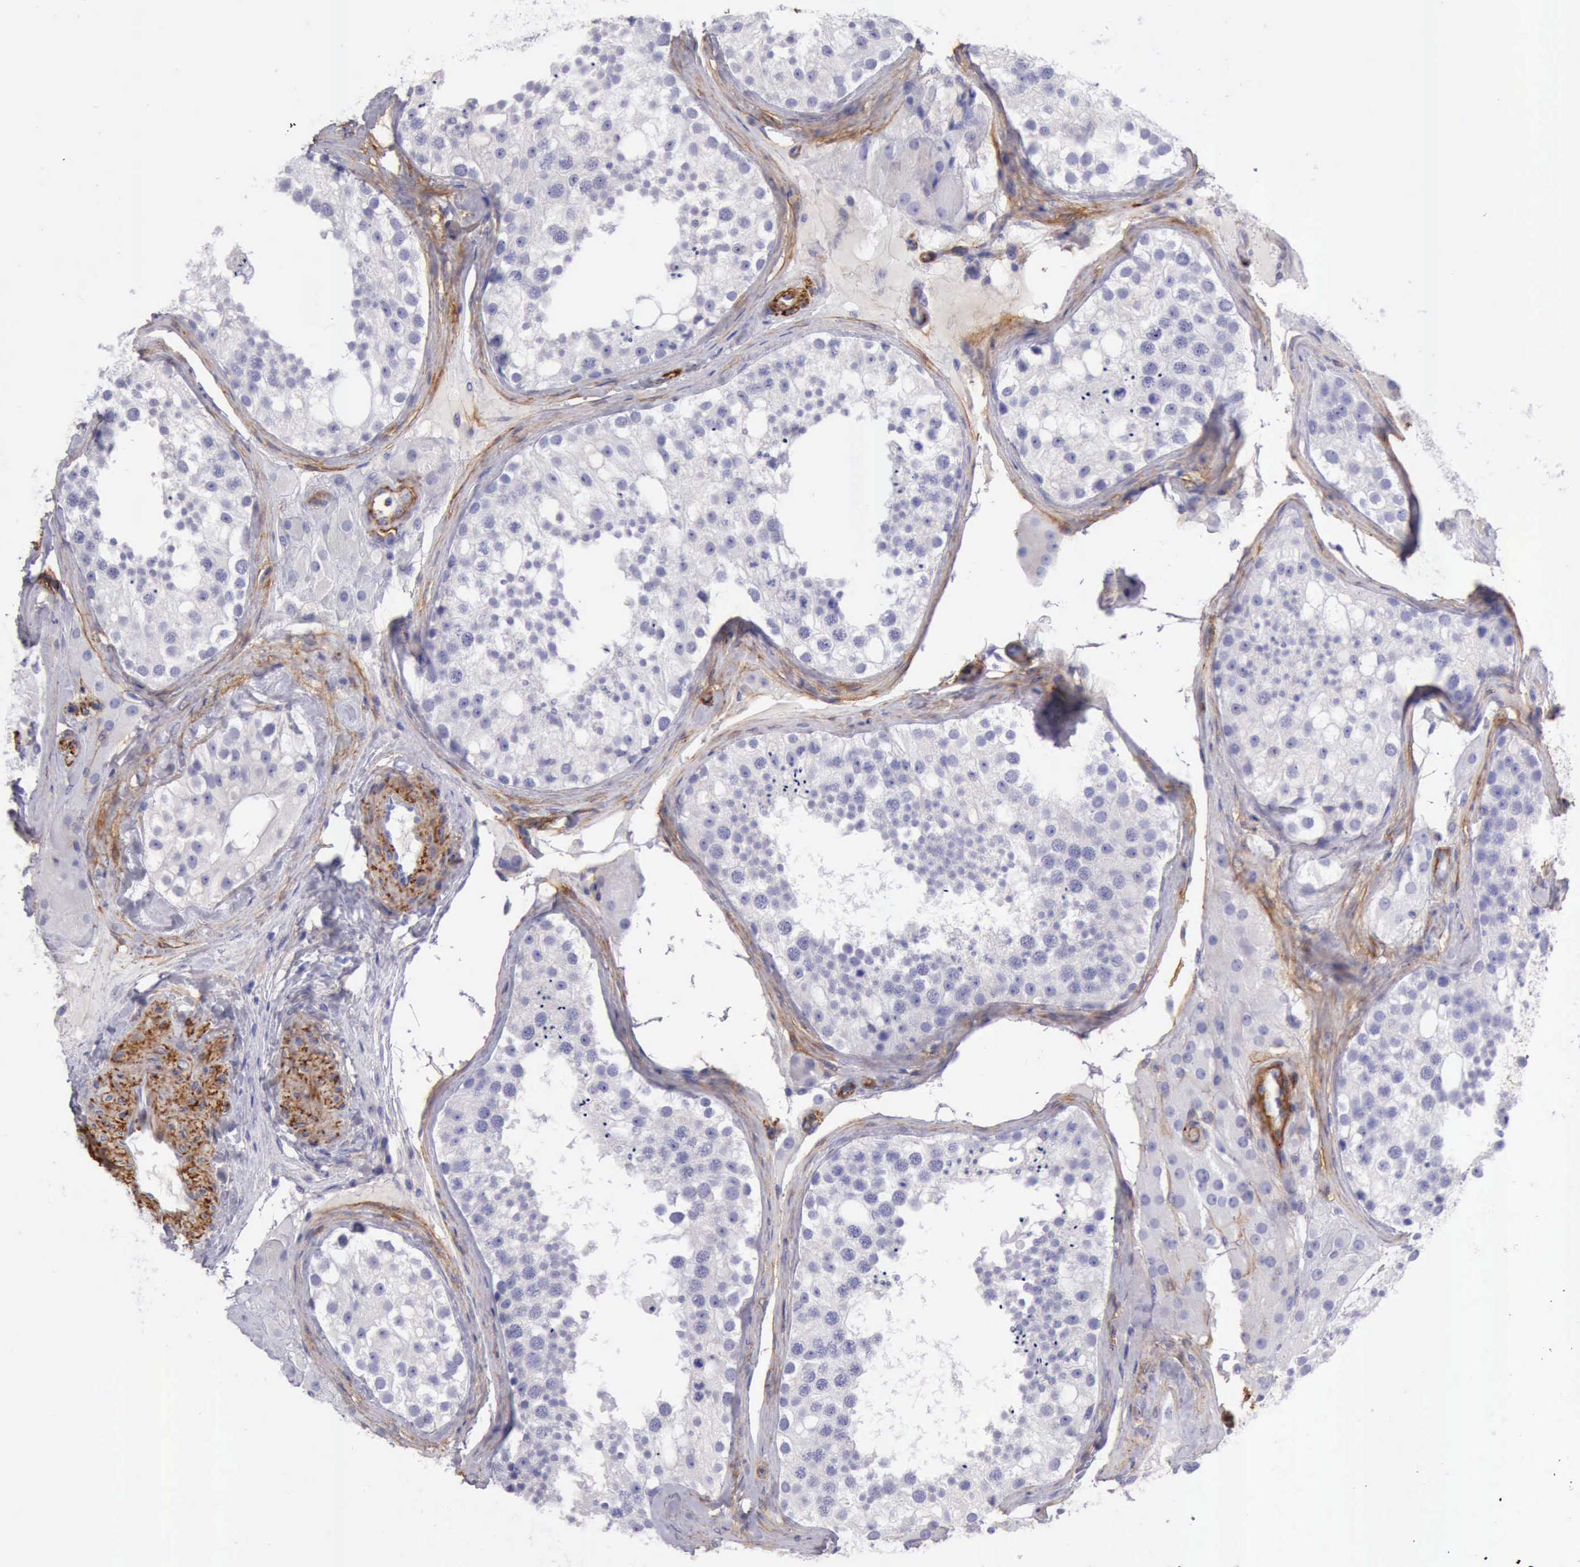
{"staining": {"intensity": "negative", "quantity": "none", "location": "none"}, "tissue": "testis", "cell_type": "Cells in seminiferous ducts", "image_type": "normal", "snomed": [{"axis": "morphology", "description": "Normal tissue, NOS"}, {"axis": "topography", "description": "Testis"}], "caption": "Immunohistochemistry (IHC) photomicrograph of unremarkable testis: human testis stained with DAB displays no significant protein positivity in cells in seminiferous ducts. (DAB immunohistochemistry, high magnification).", "gene": "AOC3", "patient": {"sex": "male", "age": 68}}